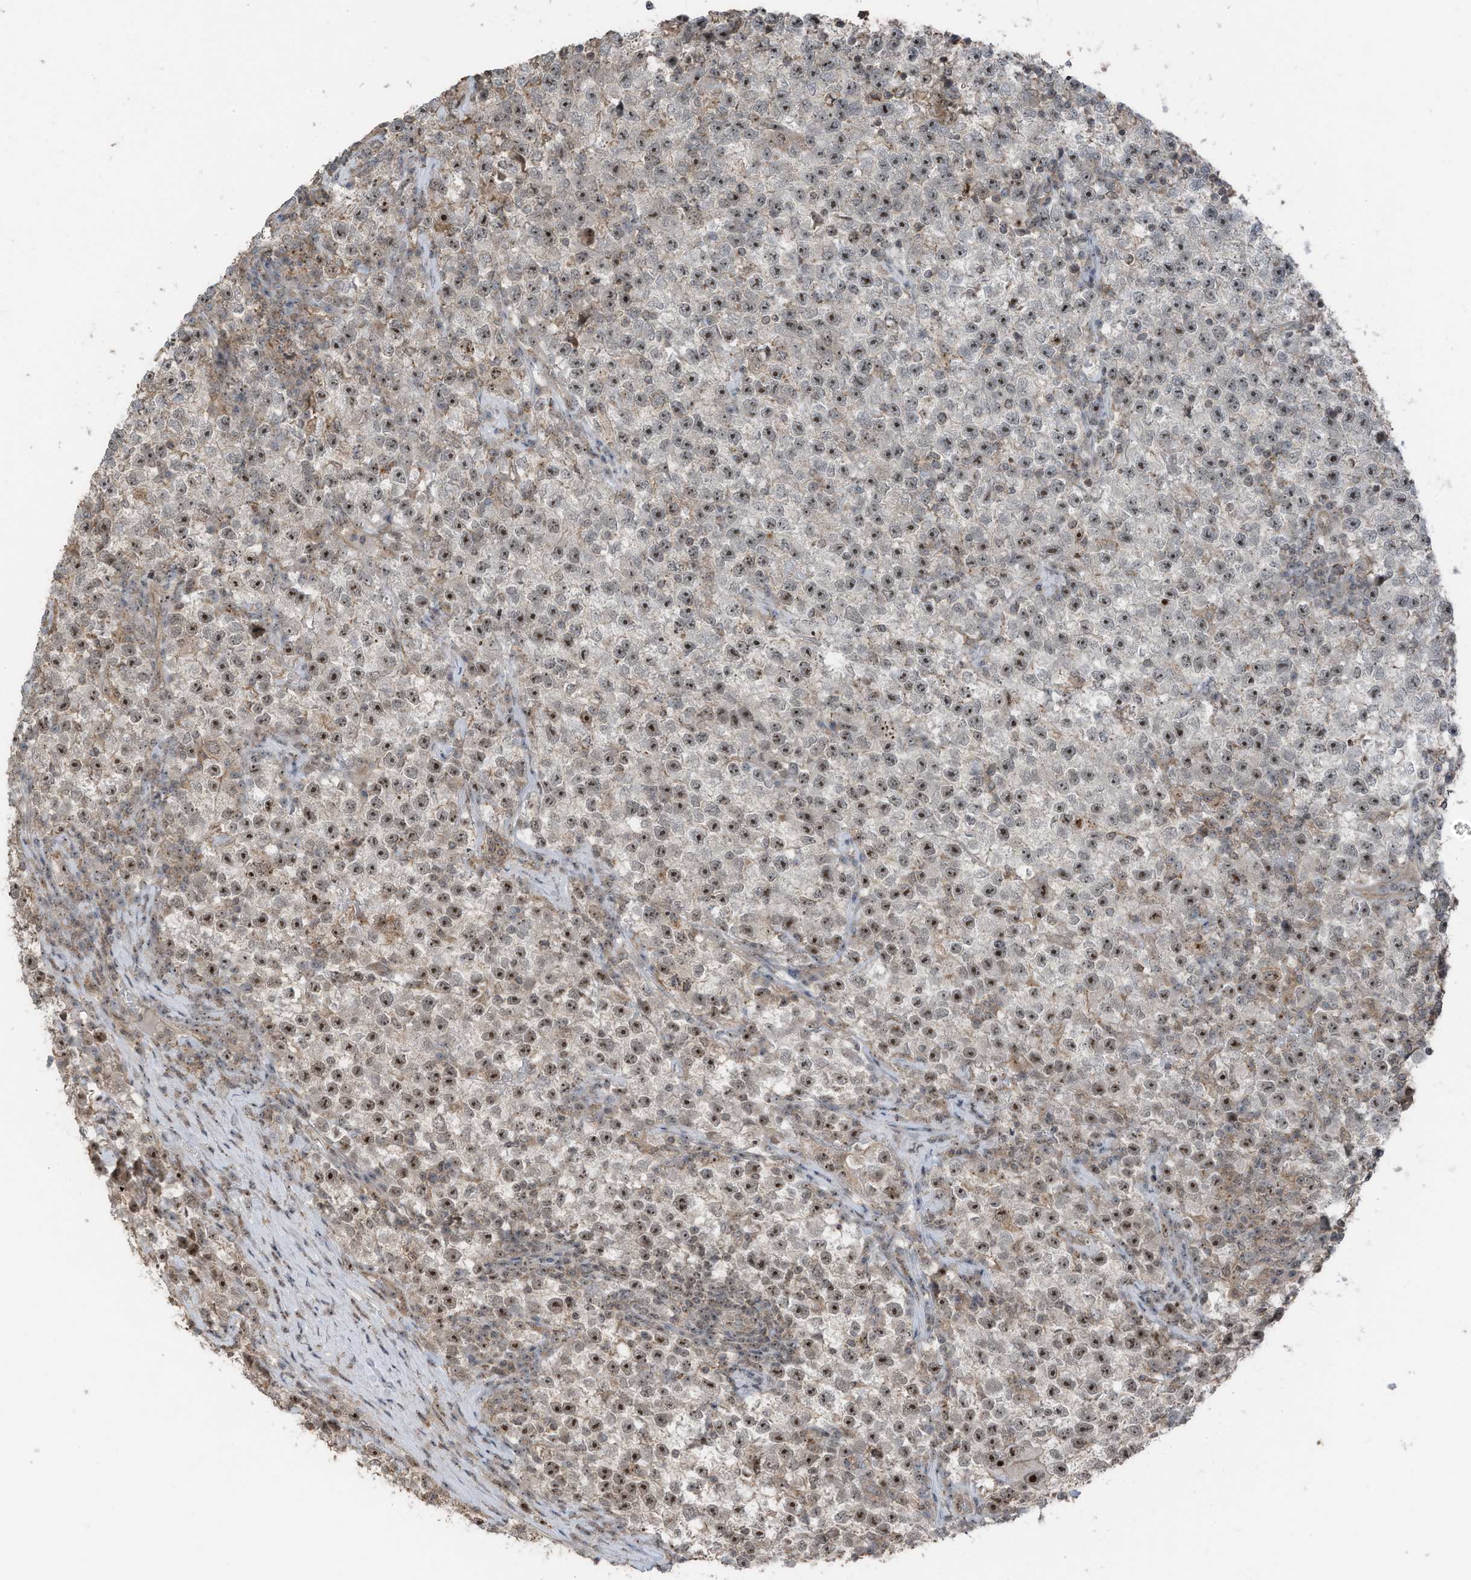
{"staining": {"intensity": "moderate", "quantity": ">75%", "location": "nuclear"}, "tissue": "testis cancer", "cell_type": "Tumor cells", "image_type": "cancer", "snomed": [{"axis": "morphology", "description": "Seminoma, NOS"}, {"axis": "topography", "description": "Testis"}], "caption": "Moderate nuclear protein staining is present in approximately >75% of tumor cells in testis cancer.", "gene": "UTP3", "patient": {"sex": "male", "age": 22}}